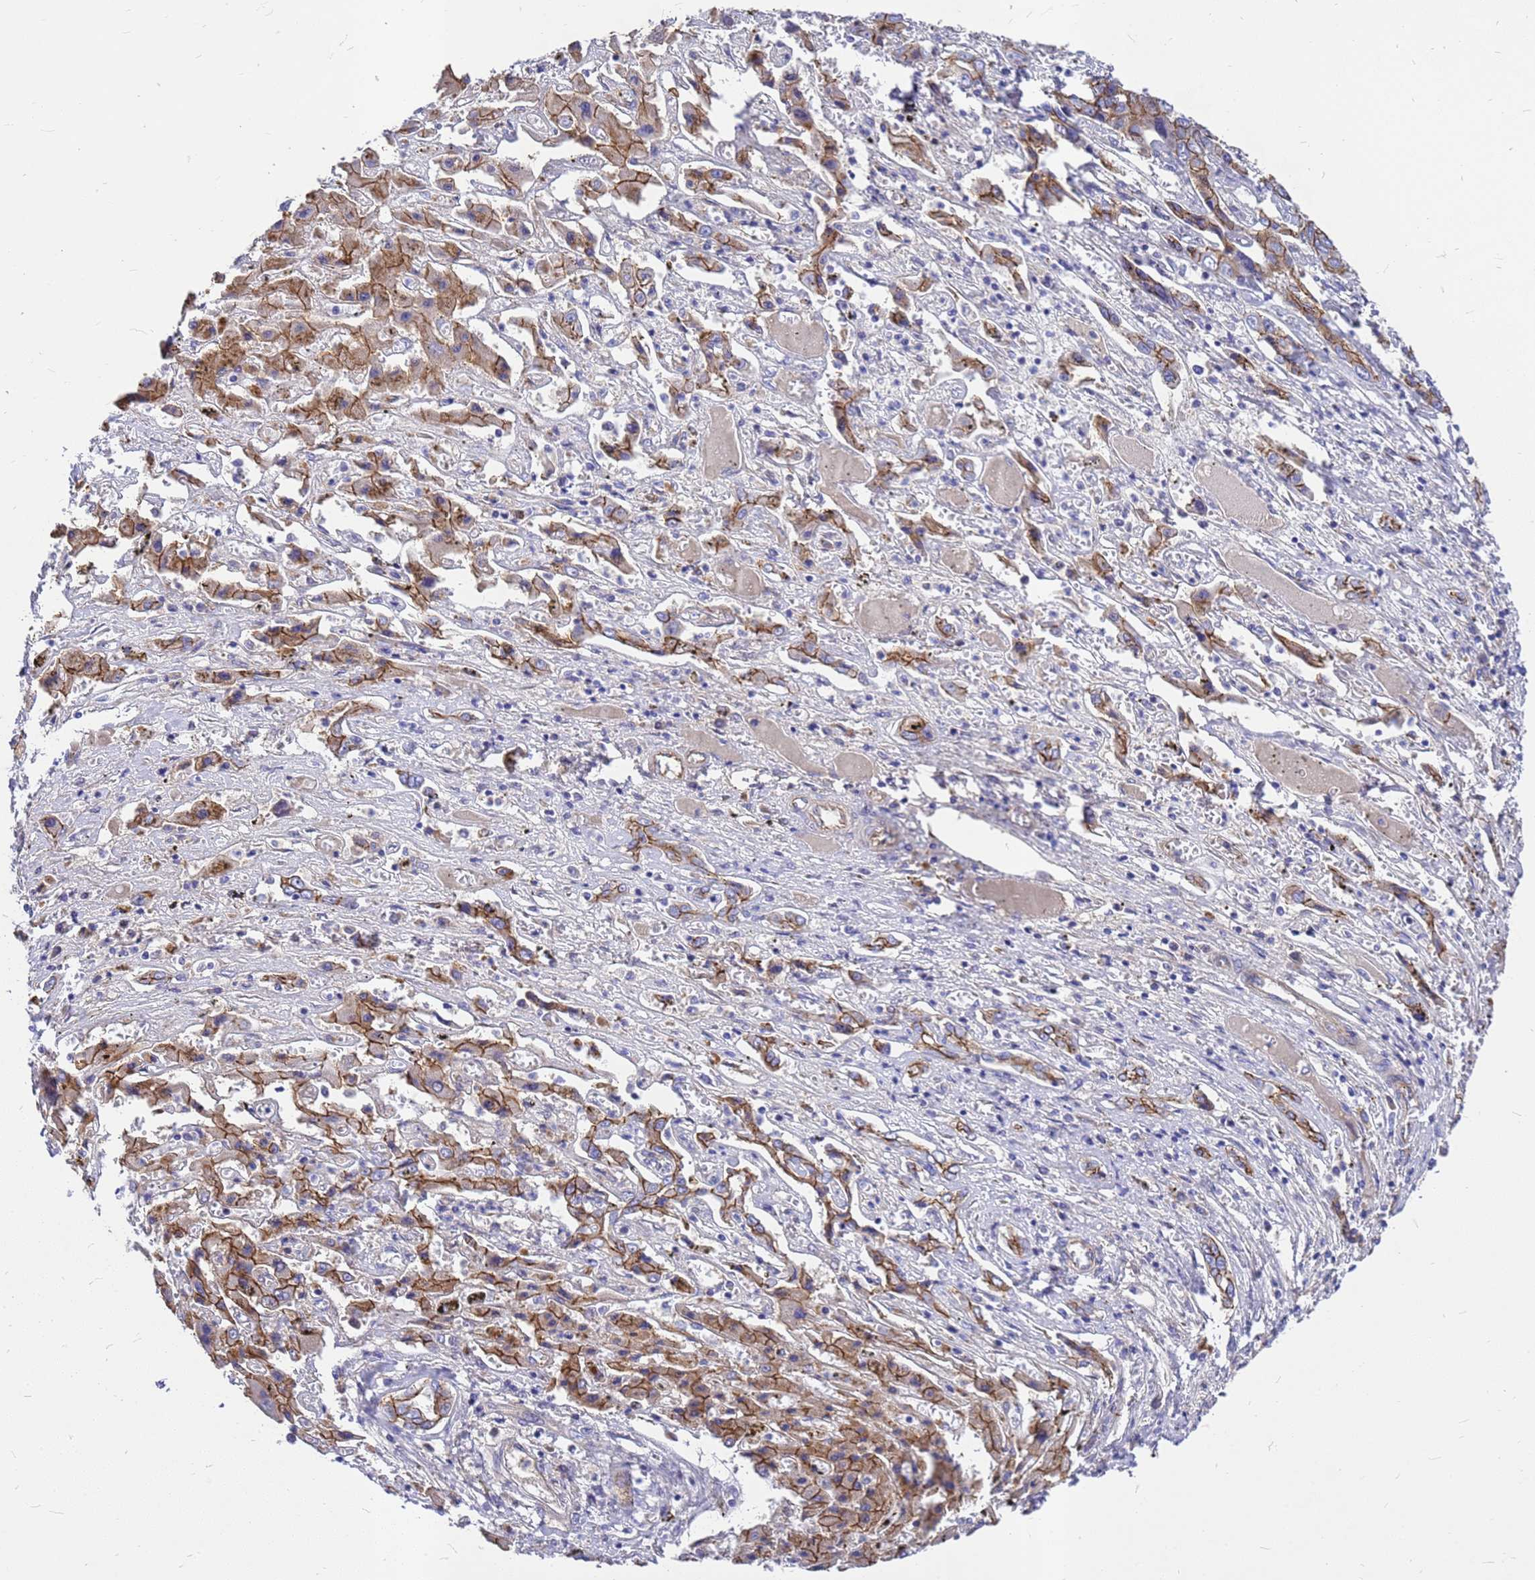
{"staining": {"intensity": "moderate", "quantity": ">75%", "location": "cytoplasmic/membranous"}, "tissue": "liver cancer", "cell_type": "Tumor cells", "image_type": "cancer", "snomed": [{"axis": "morphology", "description": "Cholangiocarcinoma"}, {"axis": "topography", "description": "Liver"}], "caption": "High-magnification brightfield microscopy of liver cancer stained with DAB (brown) and counterstained with hematoxylin (blue). tumor cells exhibit moderate cytoplasmic/membranous staining is identified in approximately>75% of cells.", "gene": "FBXW5", "patient": {"sex": "male", "age": 67}}